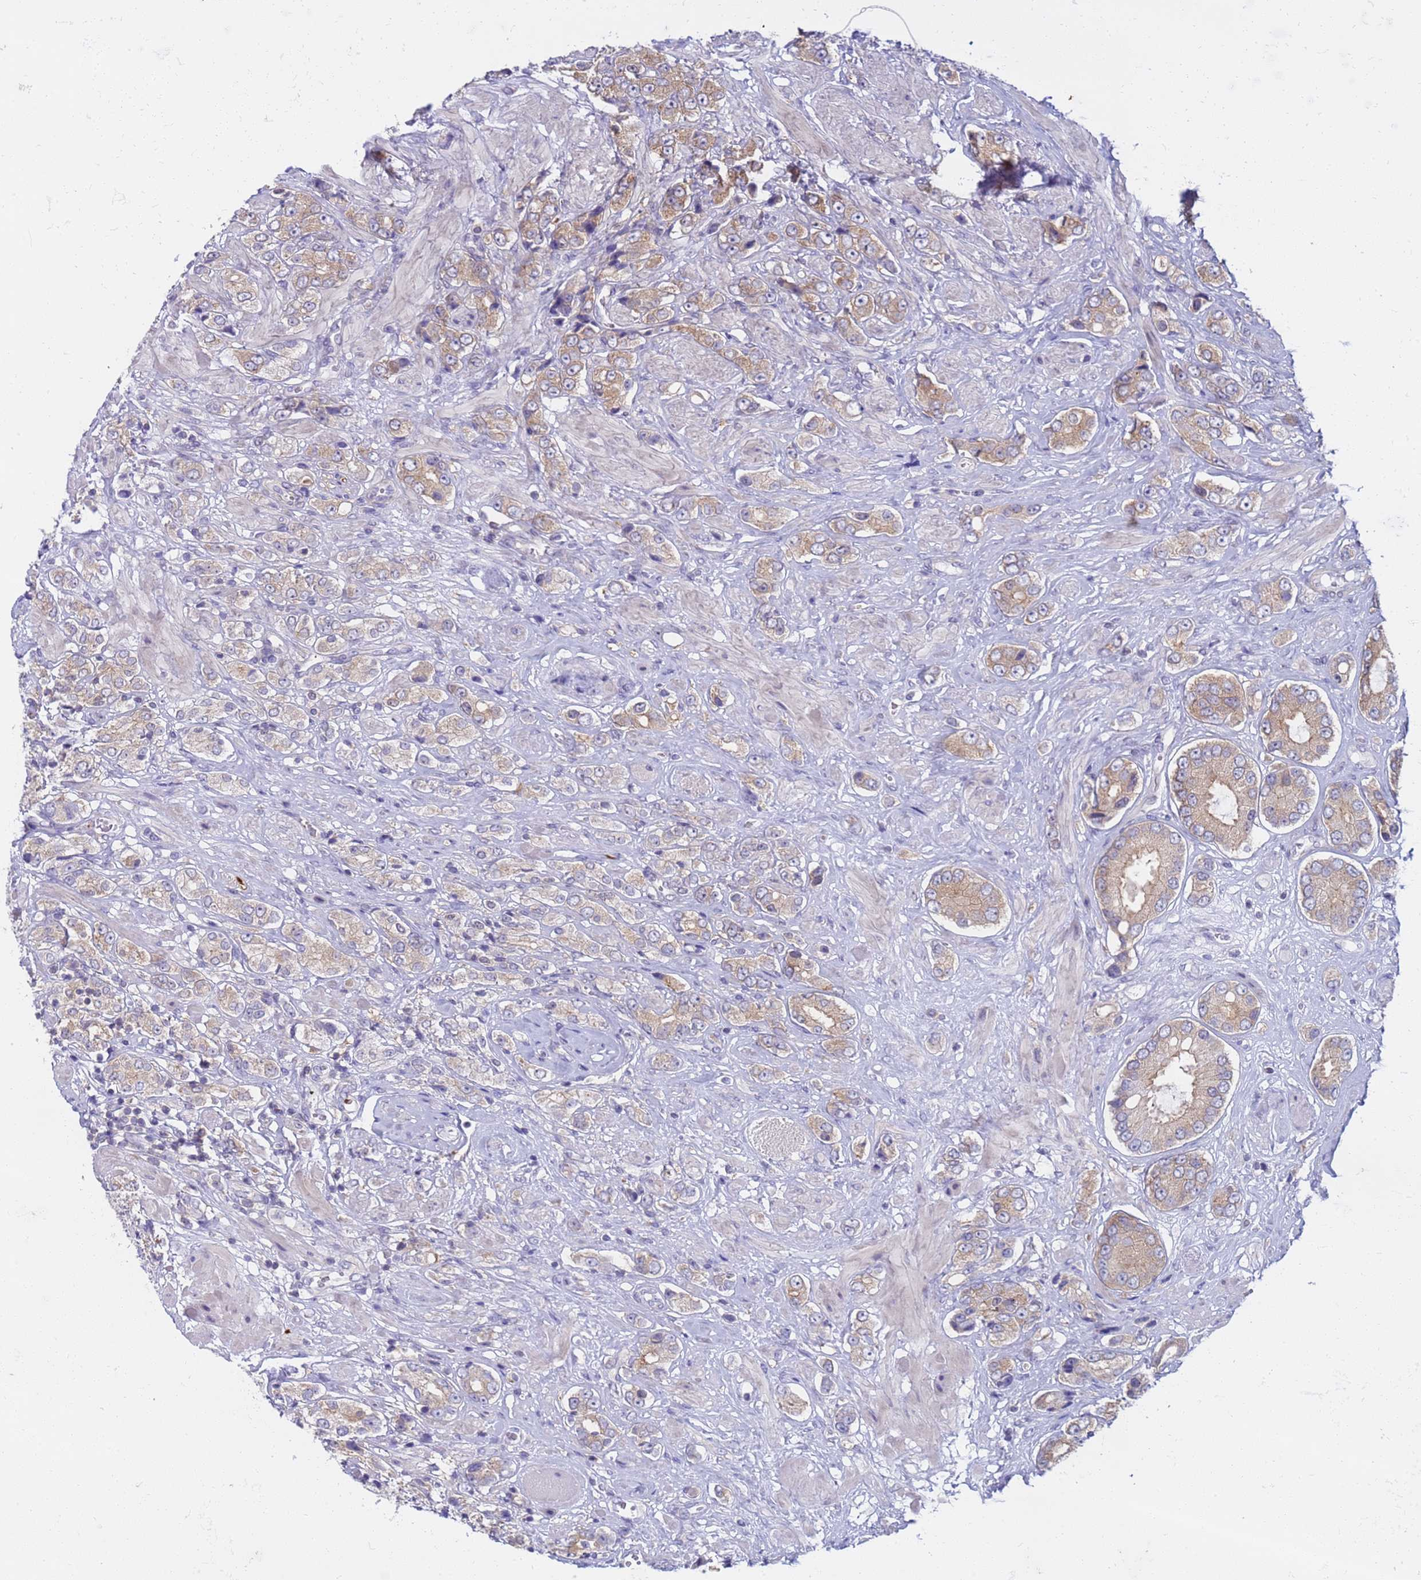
{"staining": {"intensity": "weak", "quantity": ">75%", "location": "cytoplasmic/membranous"}, "tissue": "prostate cancer", "cell_type": "Tumor cells", "image_type": "cancer", "snomed": [{"axis": "morphology", "description": "Adenocarcinoma, High grade"}, {"axis": "topography", "description": "Prostate and seminal vesicle, NOS"}], "caption": "The micrograph displays staining of prostate cancer (adenocarcinoma (high-grade)), revealing weak cytoplasmic/membranous protein positivity (brown color) within tumor cells.", "gene": "CAPN7", "patient": {"sex": "male", "age": 64}}